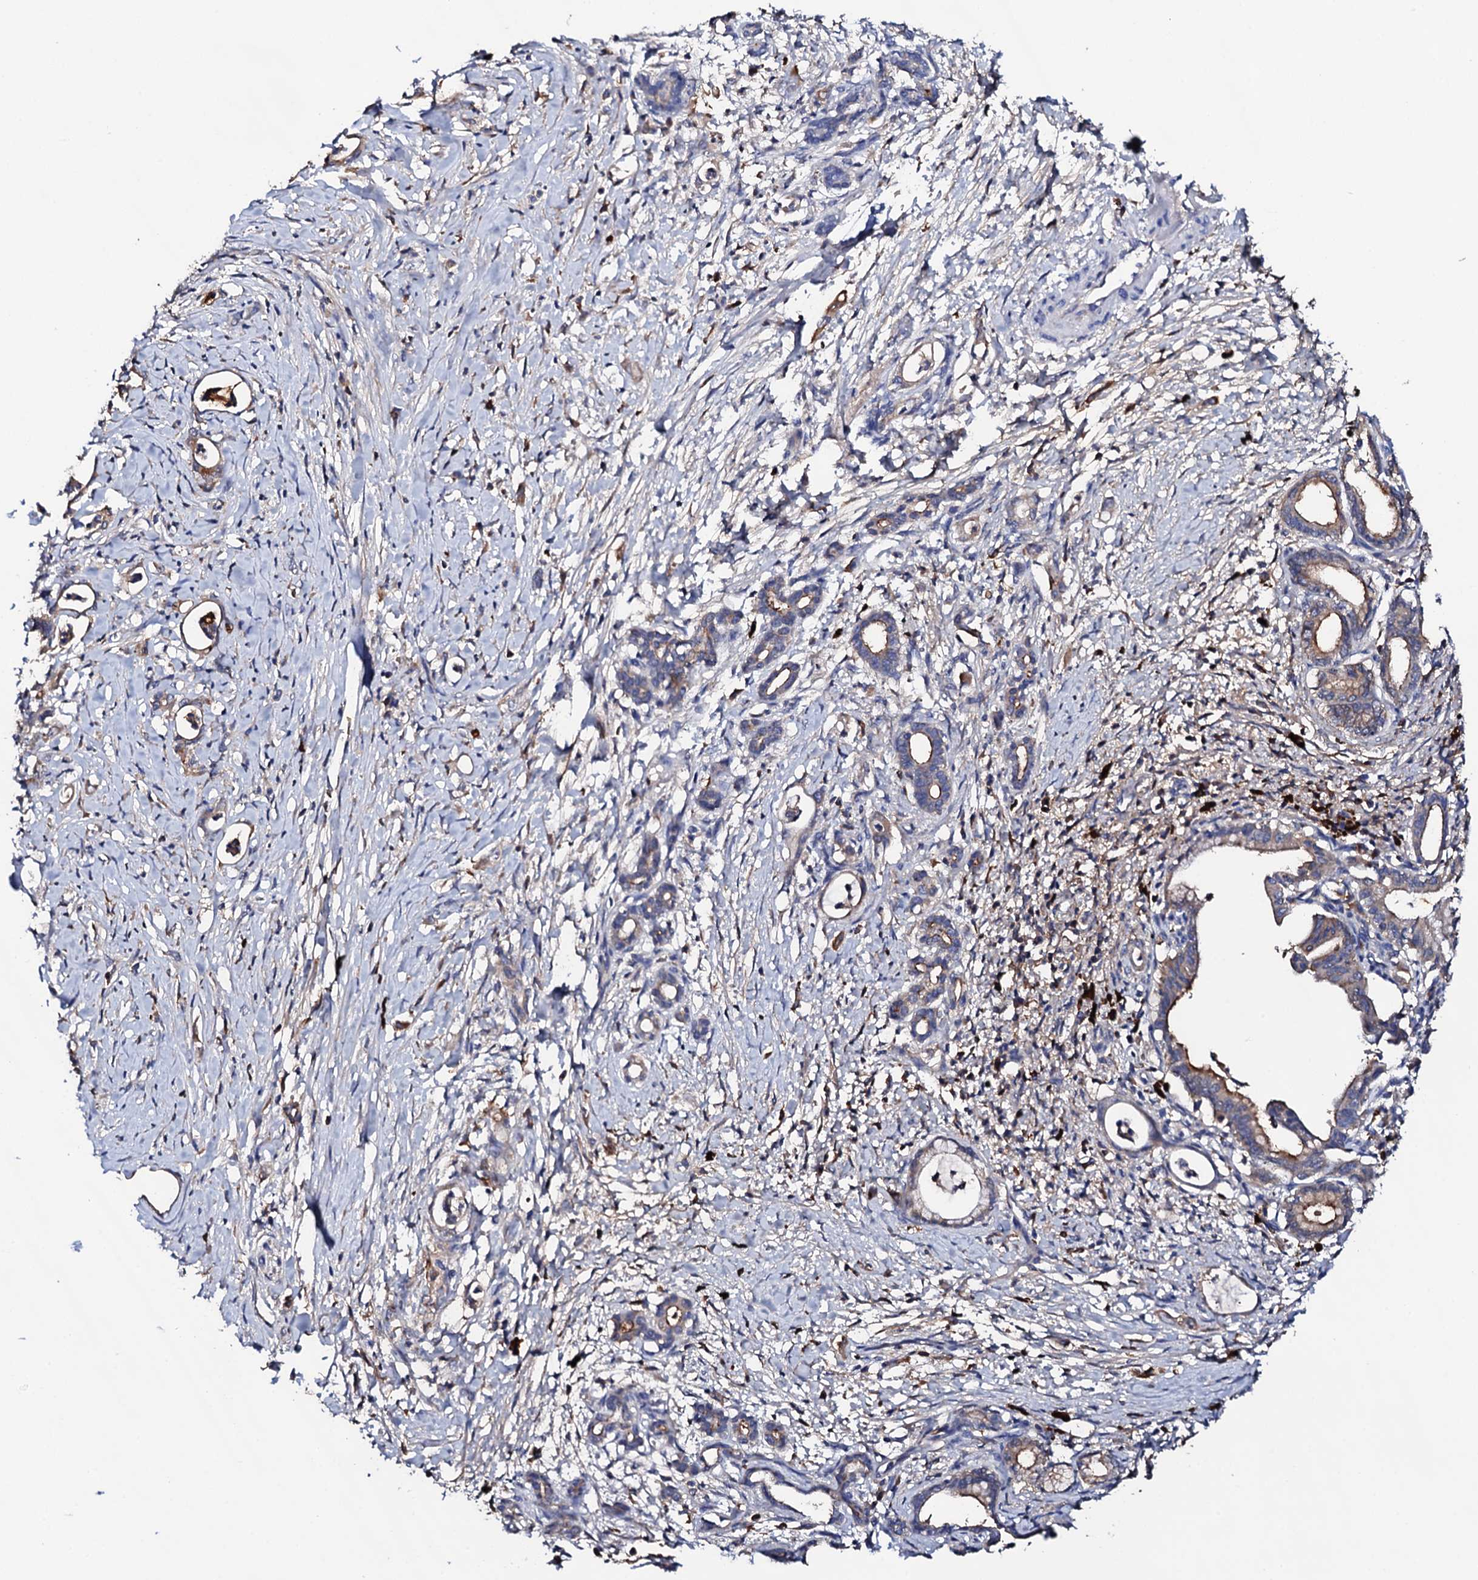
{"staining": {"intensity": "weak", "quantity": "<25%", "location": "cytoplasmic/membranous"}, "tissue": "pancreatic cancer", "cell_type": "Tumor cells", "image_type": "cancer", "snomed": [{"axis": "morphology", "description": "Adenocarcinoma, NOS"}, {"axis": "topography", "description": "Pancreas"}], "caption": "Pancreatic cancer stained for a protein using immunohistochemistry (IHC) reveals no expression tumor cells.", "gene": "TCAF2", "patient": {"sex": "female", "age": 55}}